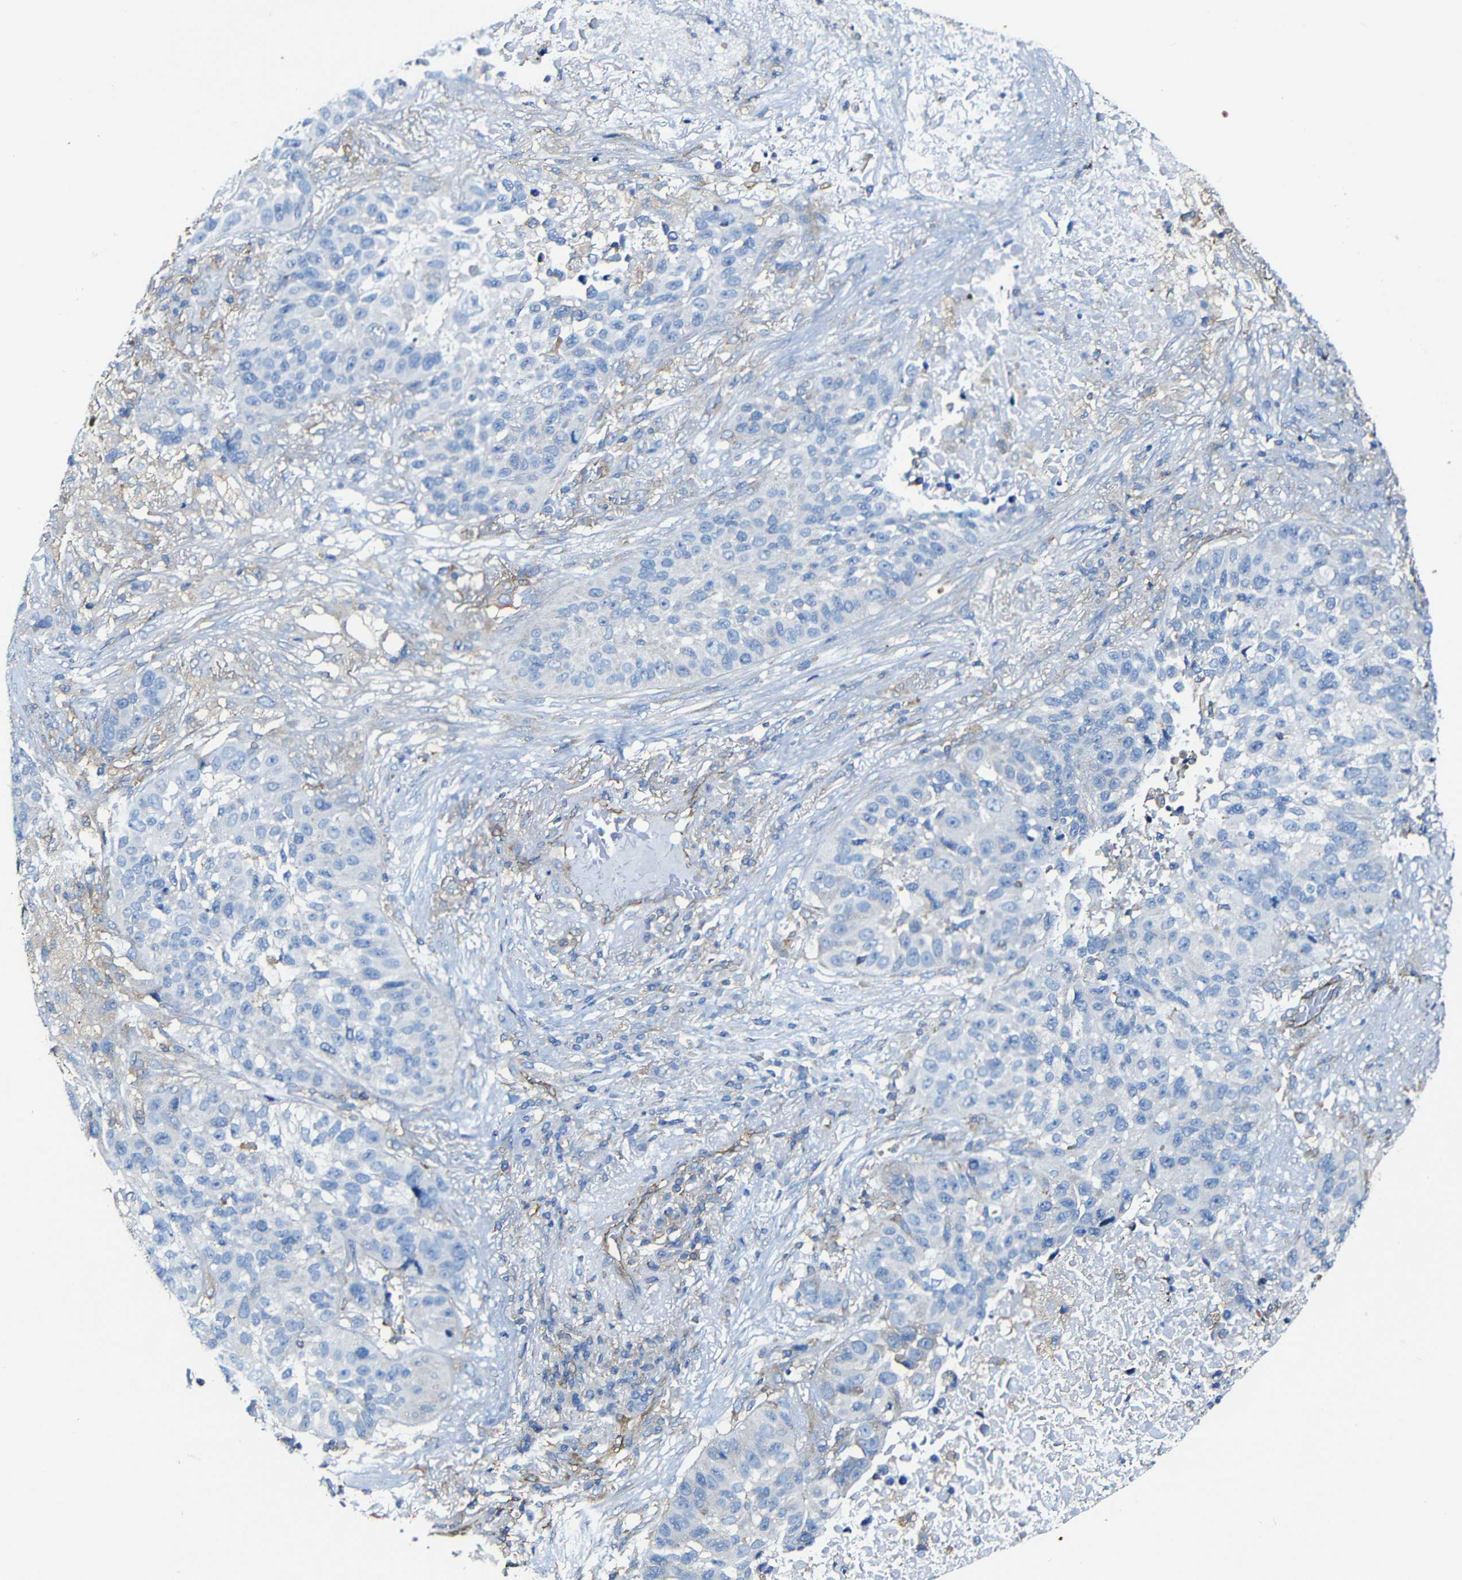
{"staining": {"intensity": "negative", "quantity": "none", "location": "none"}, "tissue": "lung cancer", "cell_type": "Tumor cells", "image_type": "cancer", "snomed": [{"axis": "morphology", "description": "Squamous cell carcinoma, NOS"}, {"axis": "topography", "description": "Lung"}], "caption": "Tumor cells are negative for protein expression in human lung cancer.", "gene": "MSN", "patient": {"sex": "male", "age": 57}}